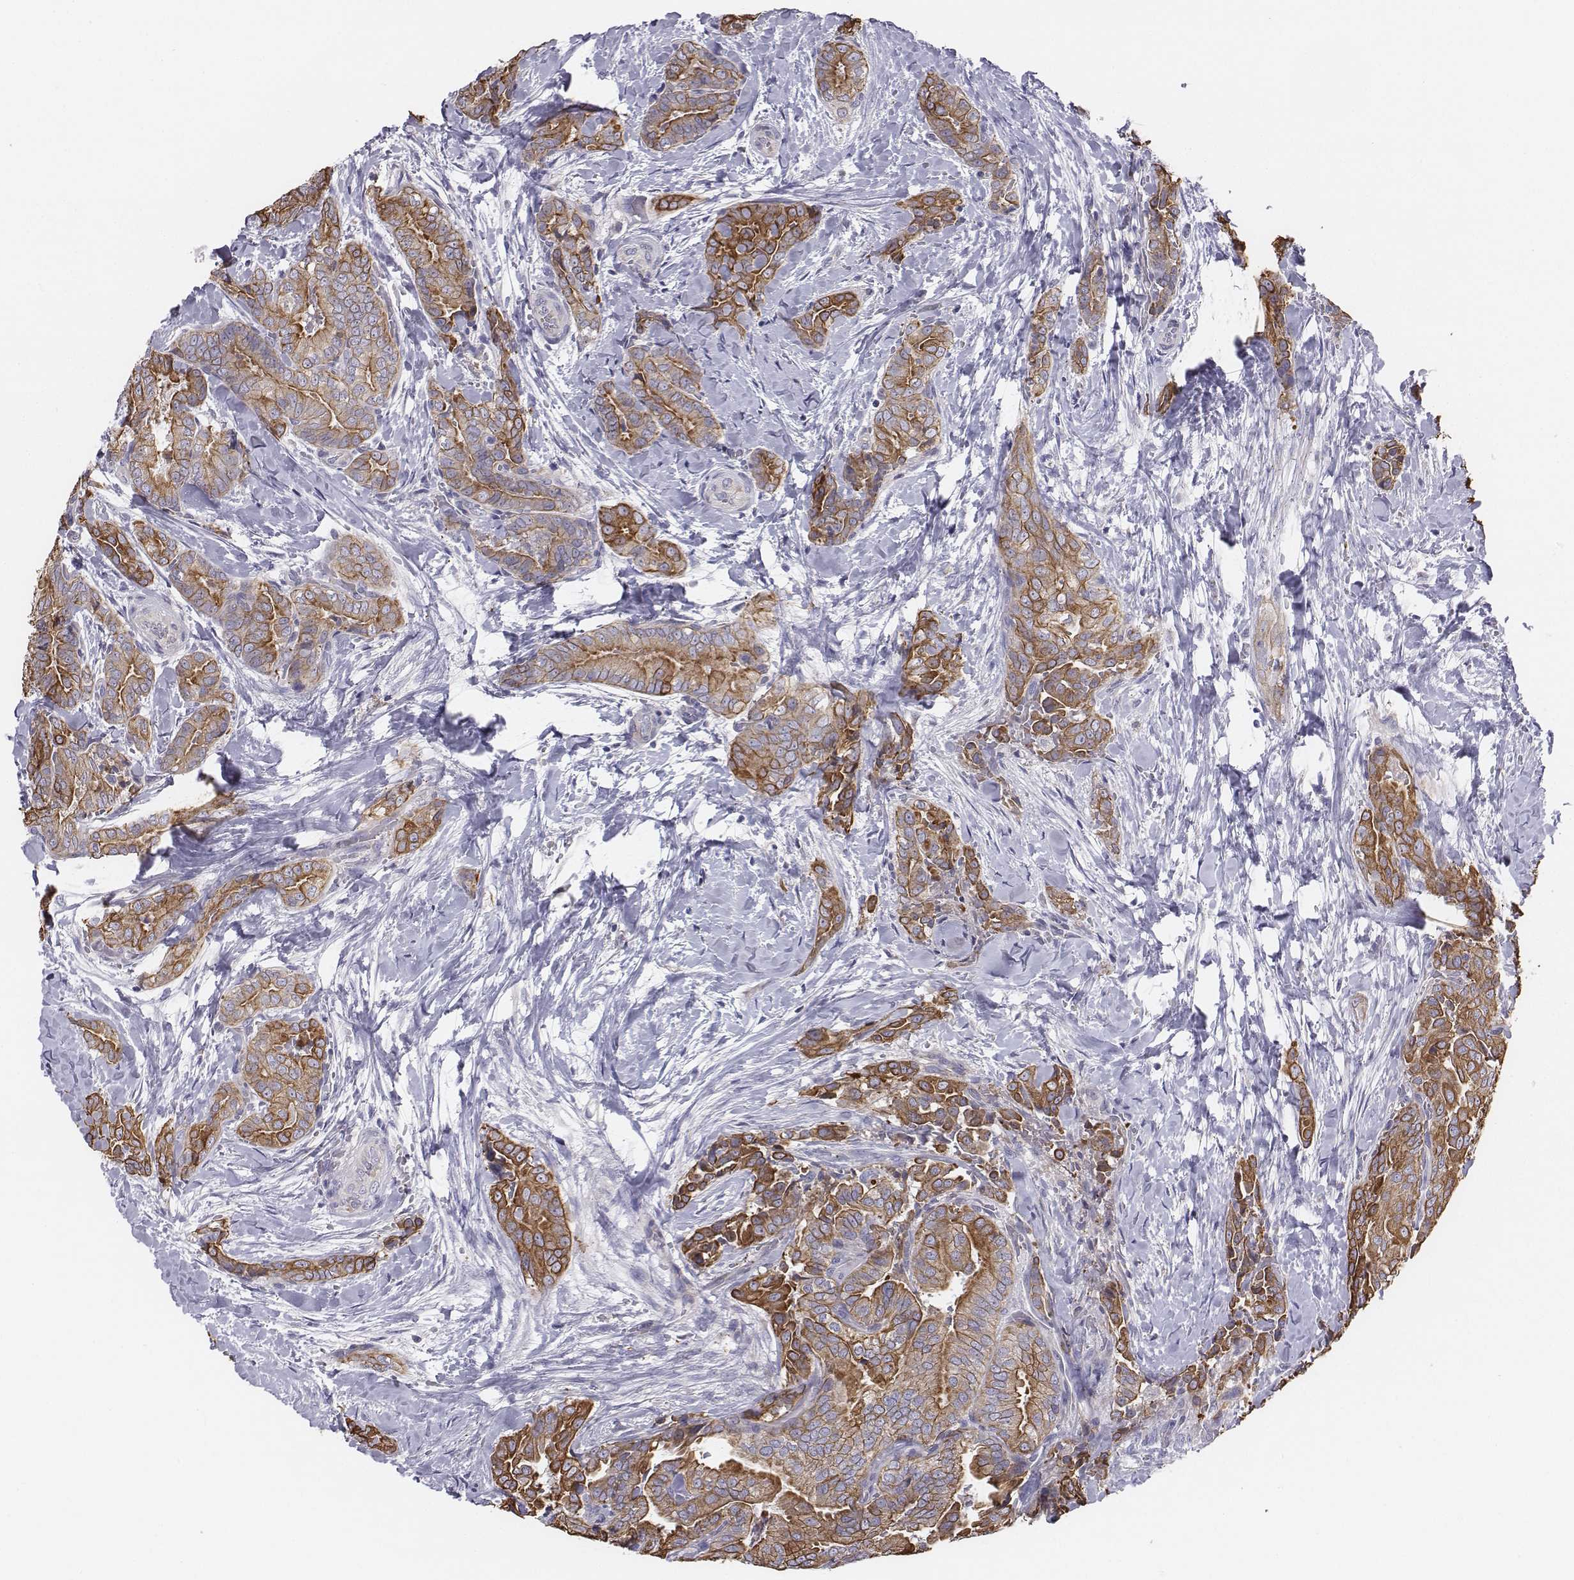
{"staining": {"intensity": "moderate", "quantity": "25%-75%", "location": "cytoplasmic/membranous"}, "tissue": "thyroid cancer", "cell_type": "Tumor cells", "image_type": "cancer", "snomed": [{"axis": "morphology", "description": "Papillary adenocarcinoma, NOS"}, {"axis": "topography", "description": "Thyroid gland"}], "caption": "Brown immunohistochemical staining in human thyroid cancer displays moderate cytoplasmic/membranous staining in about 25%-75% of tumor cells.", "gene": "CHST14", "patient": {"sex": "male", "age": 61}}